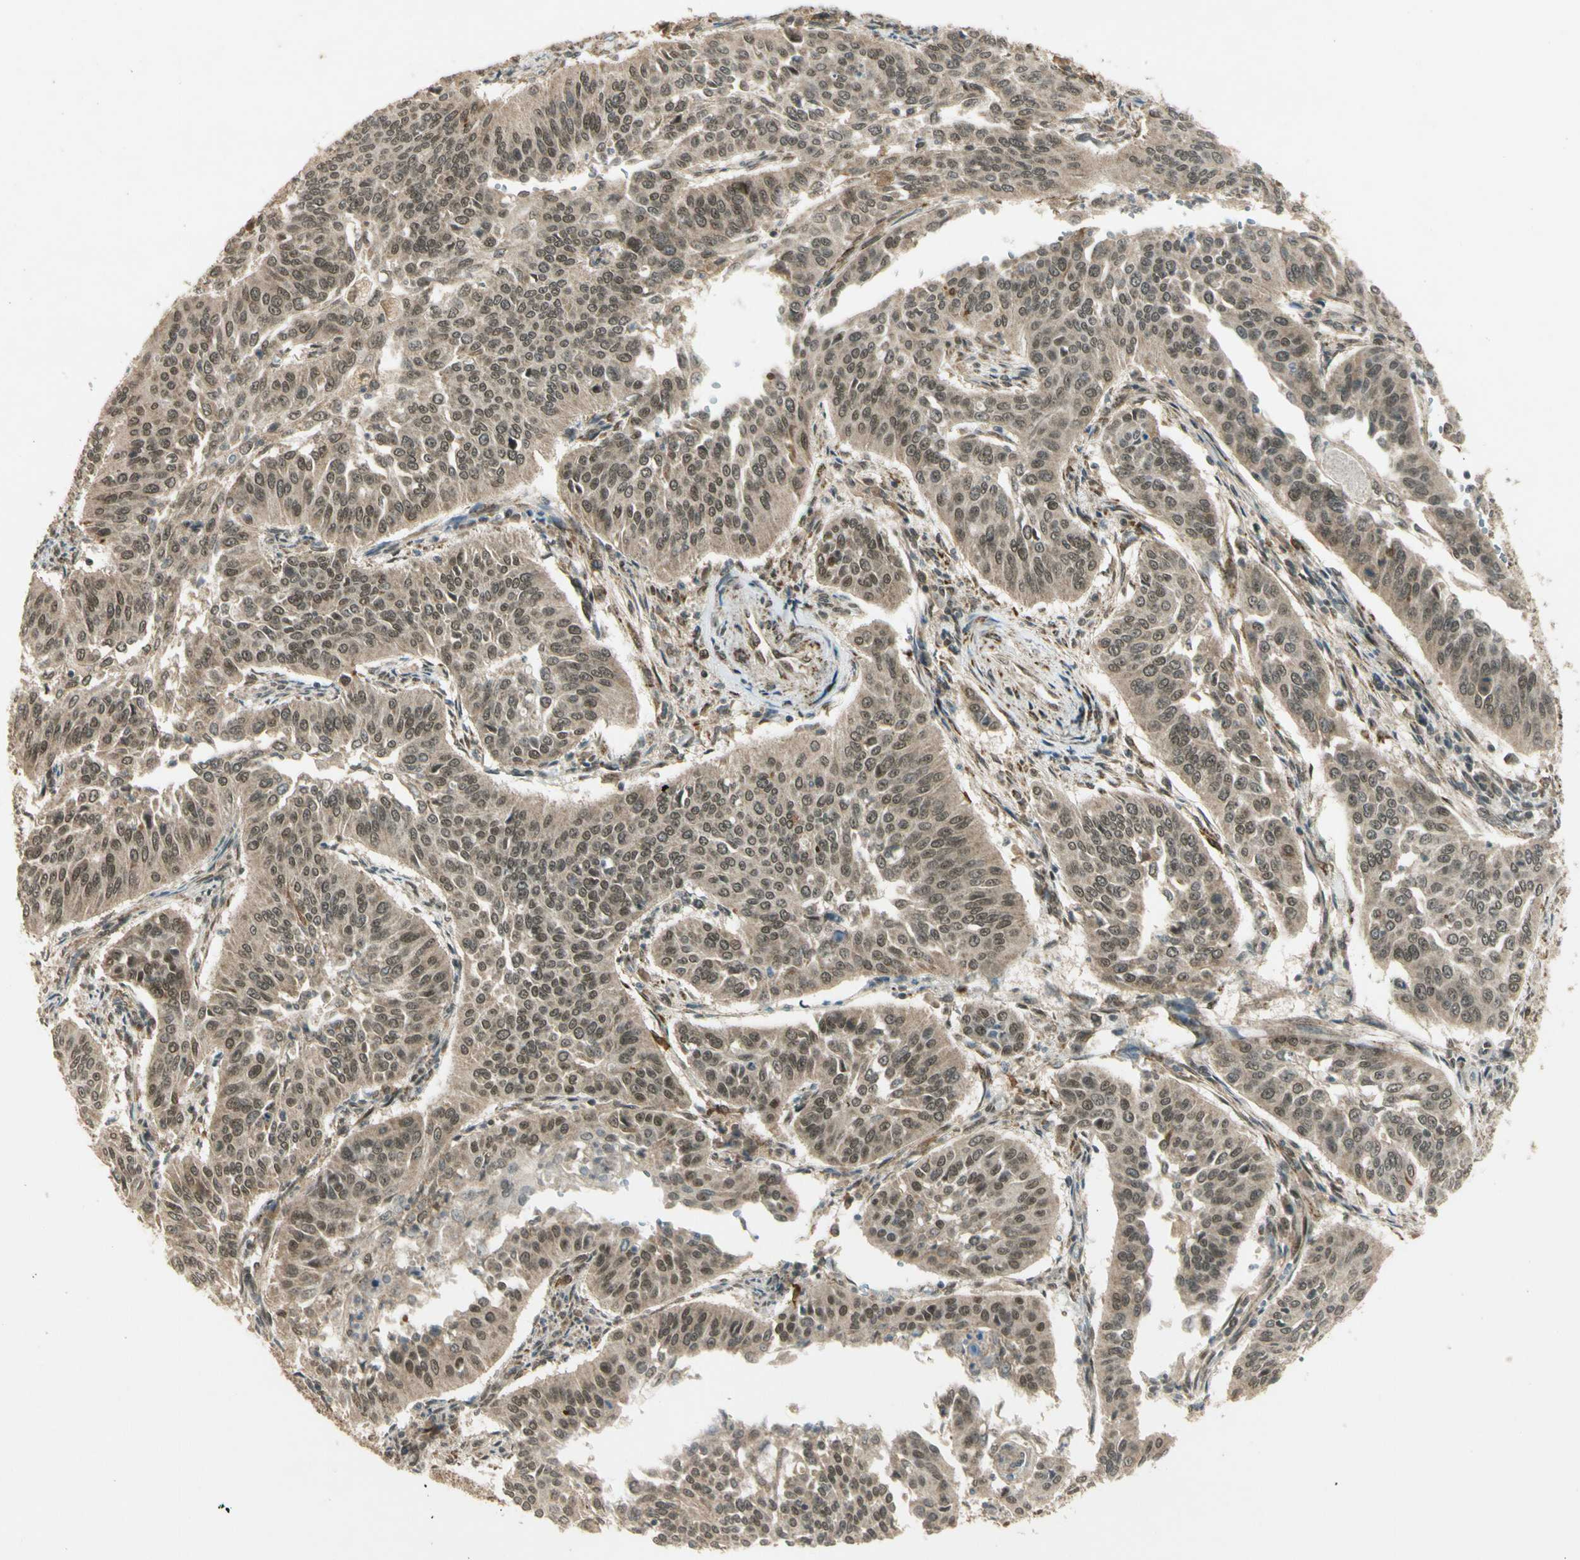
{"staining": {"intensity": "weak", "quantity": ">75%", "location": "cytoplasmic/membranous,nuclear"}, "tissue": "cervical cancer", "cell_type": "Tumor cells", "image_type": "cancer", "snomed": [{"axis": "morphology", "description": "Normal tissue, NOS"}, {"axis": "morphology", "description": "Squamous cell carcinoma, NOS"}, {"axis": "topography", "description": "Cervix"}], "caption": "A brown stain shows weak cytoplasmic/membranous and nuclear staining of a protein in human cervical cancer (squamous cell carcinoma) tumor cells. The protein of interest is stained brown, and the nuclei are stained in blue (DAB IHC with brightfield microscopy, high magnification).", "gene": "ZNF135", "patient": {"sex": "female", "age": 39}}